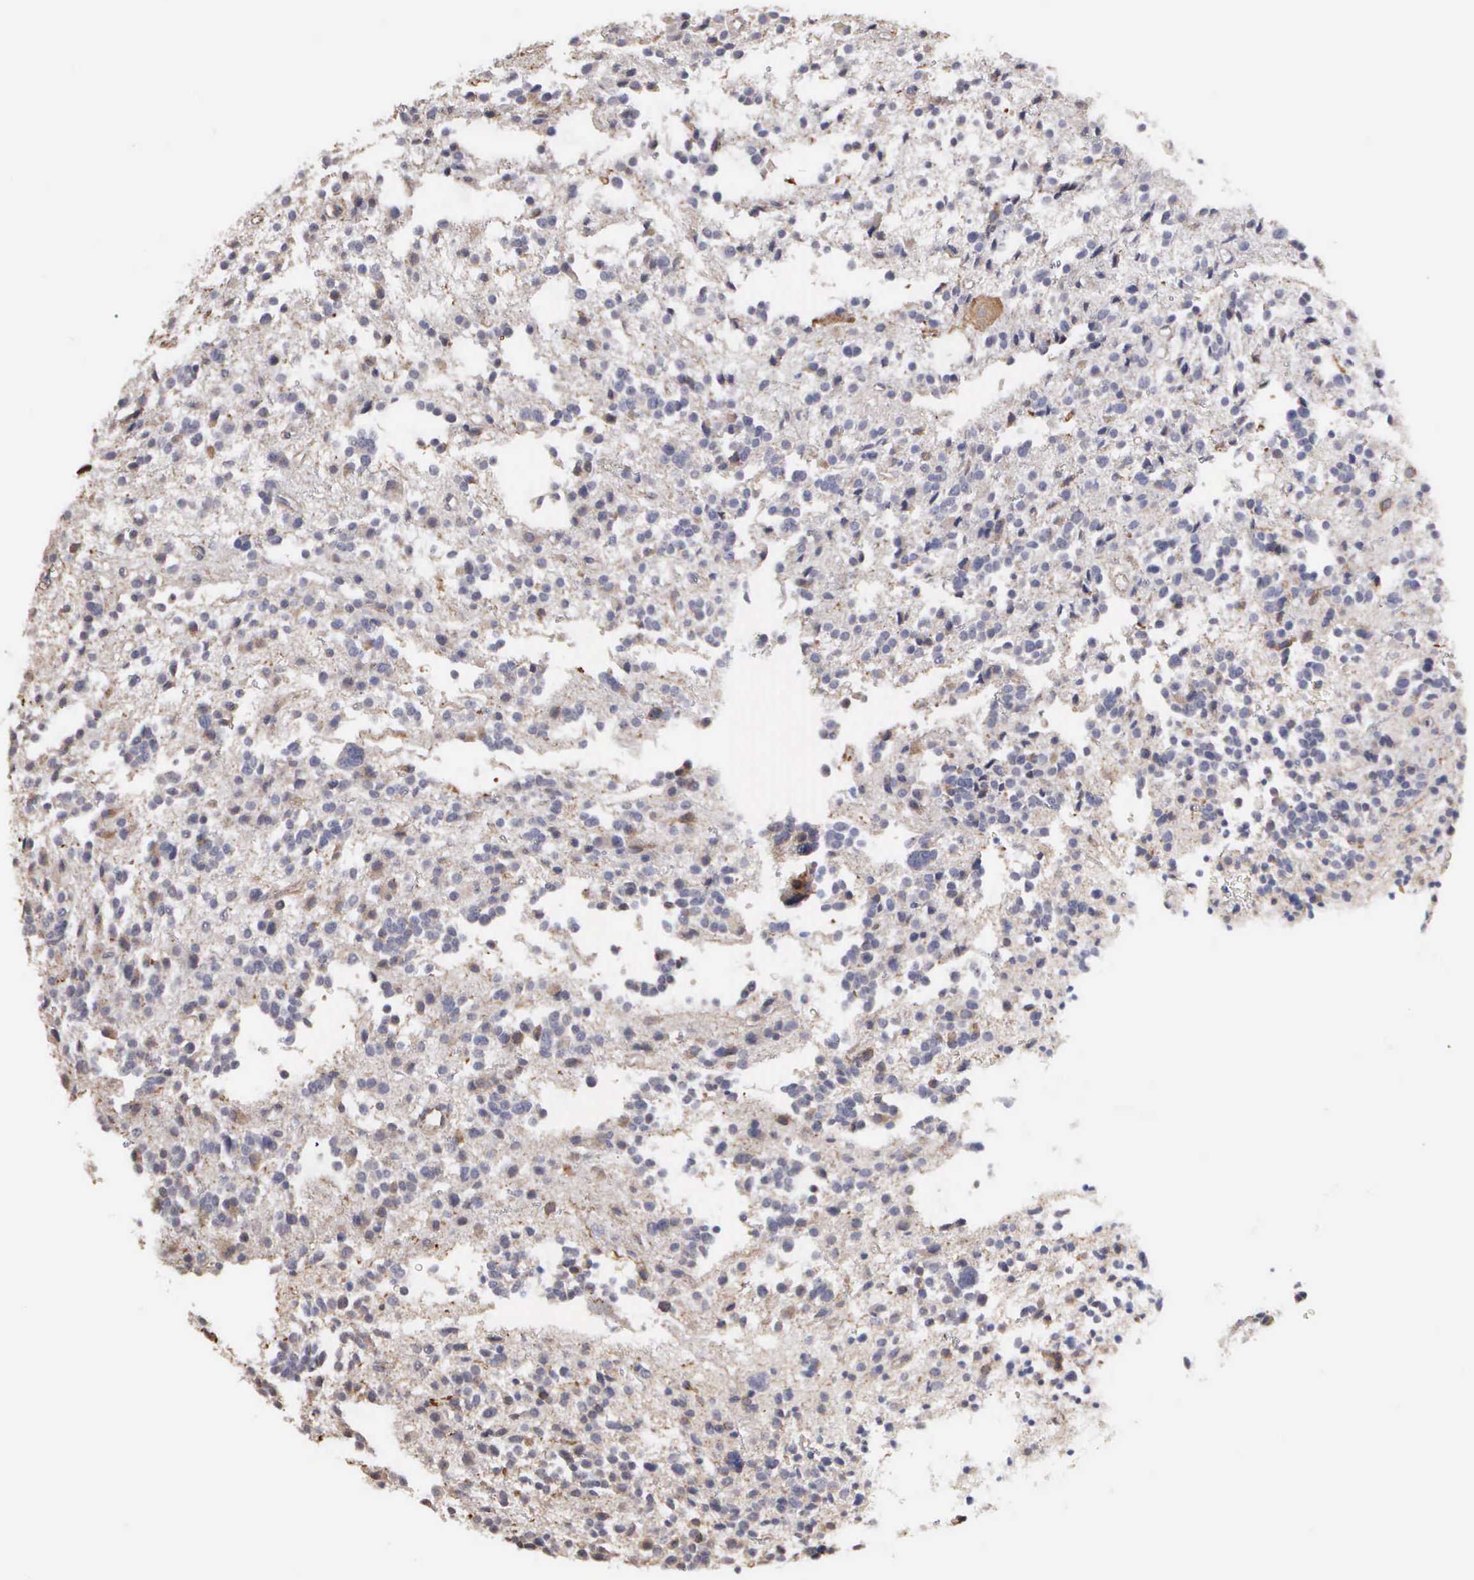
{"staining": {"intensity": "weak", "quantity": "<25%", "location": "cytoplasmic/membranous"}, "tissue": "glioma", "cell_type": "Tumor cells", "image_type": "cancer", "snomed": [{"axis": "morphology", "description": "Glioma, malignant, Low grade"}, {"axis": "topography", "description": "Brain"}], "caption": "The micrograph demonstrates no significant staining in tumor cells of glioma.", "gene": "LIN52", "patient": {"sex": "female", "age": 36}}